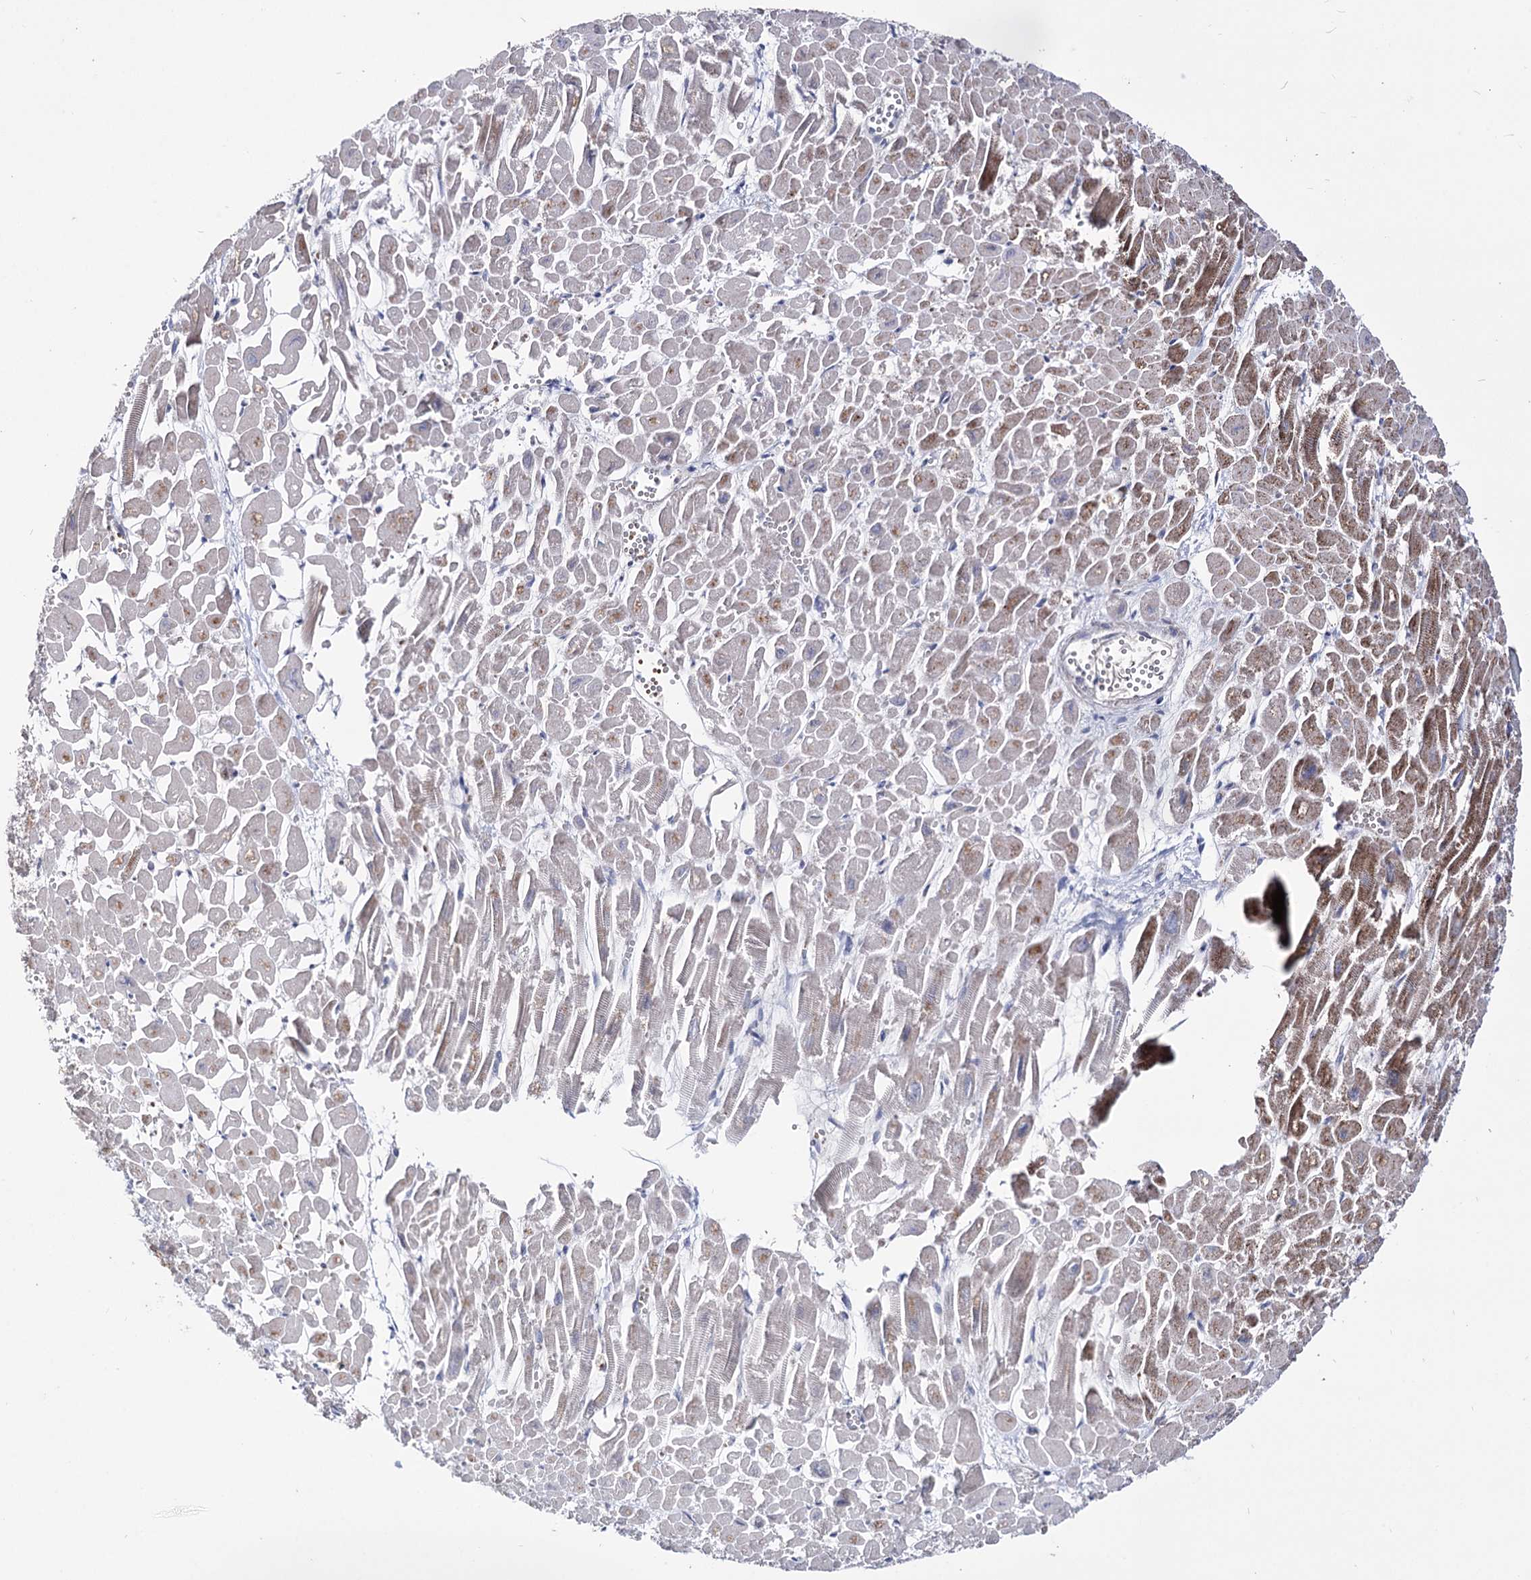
{"staining": {"intensity": "moderate", "quantity": ">75%", "location": "cytoplasmic/membranous"}, "tissue": "heart muscle", "cell_type": "Cardiomyocytes", "image_type": "normal", "snomed": [{"axis": "morphology", "description": "Normal tissue, NOS"}, {"axis": "topography", "description": "Heart"}], "caption": "IHC (DAB) staining of benign heart muscle exhibits moderate cytoplasmic/membranous protein expression in approximately >75% of cardiomyocytes. (DAB (3,3'-diaminobenzidine) IHC with brightfield microscopy, high magnification).", "gene": "OSBPL5", "patient": {"sex": "male", "age": 54}}